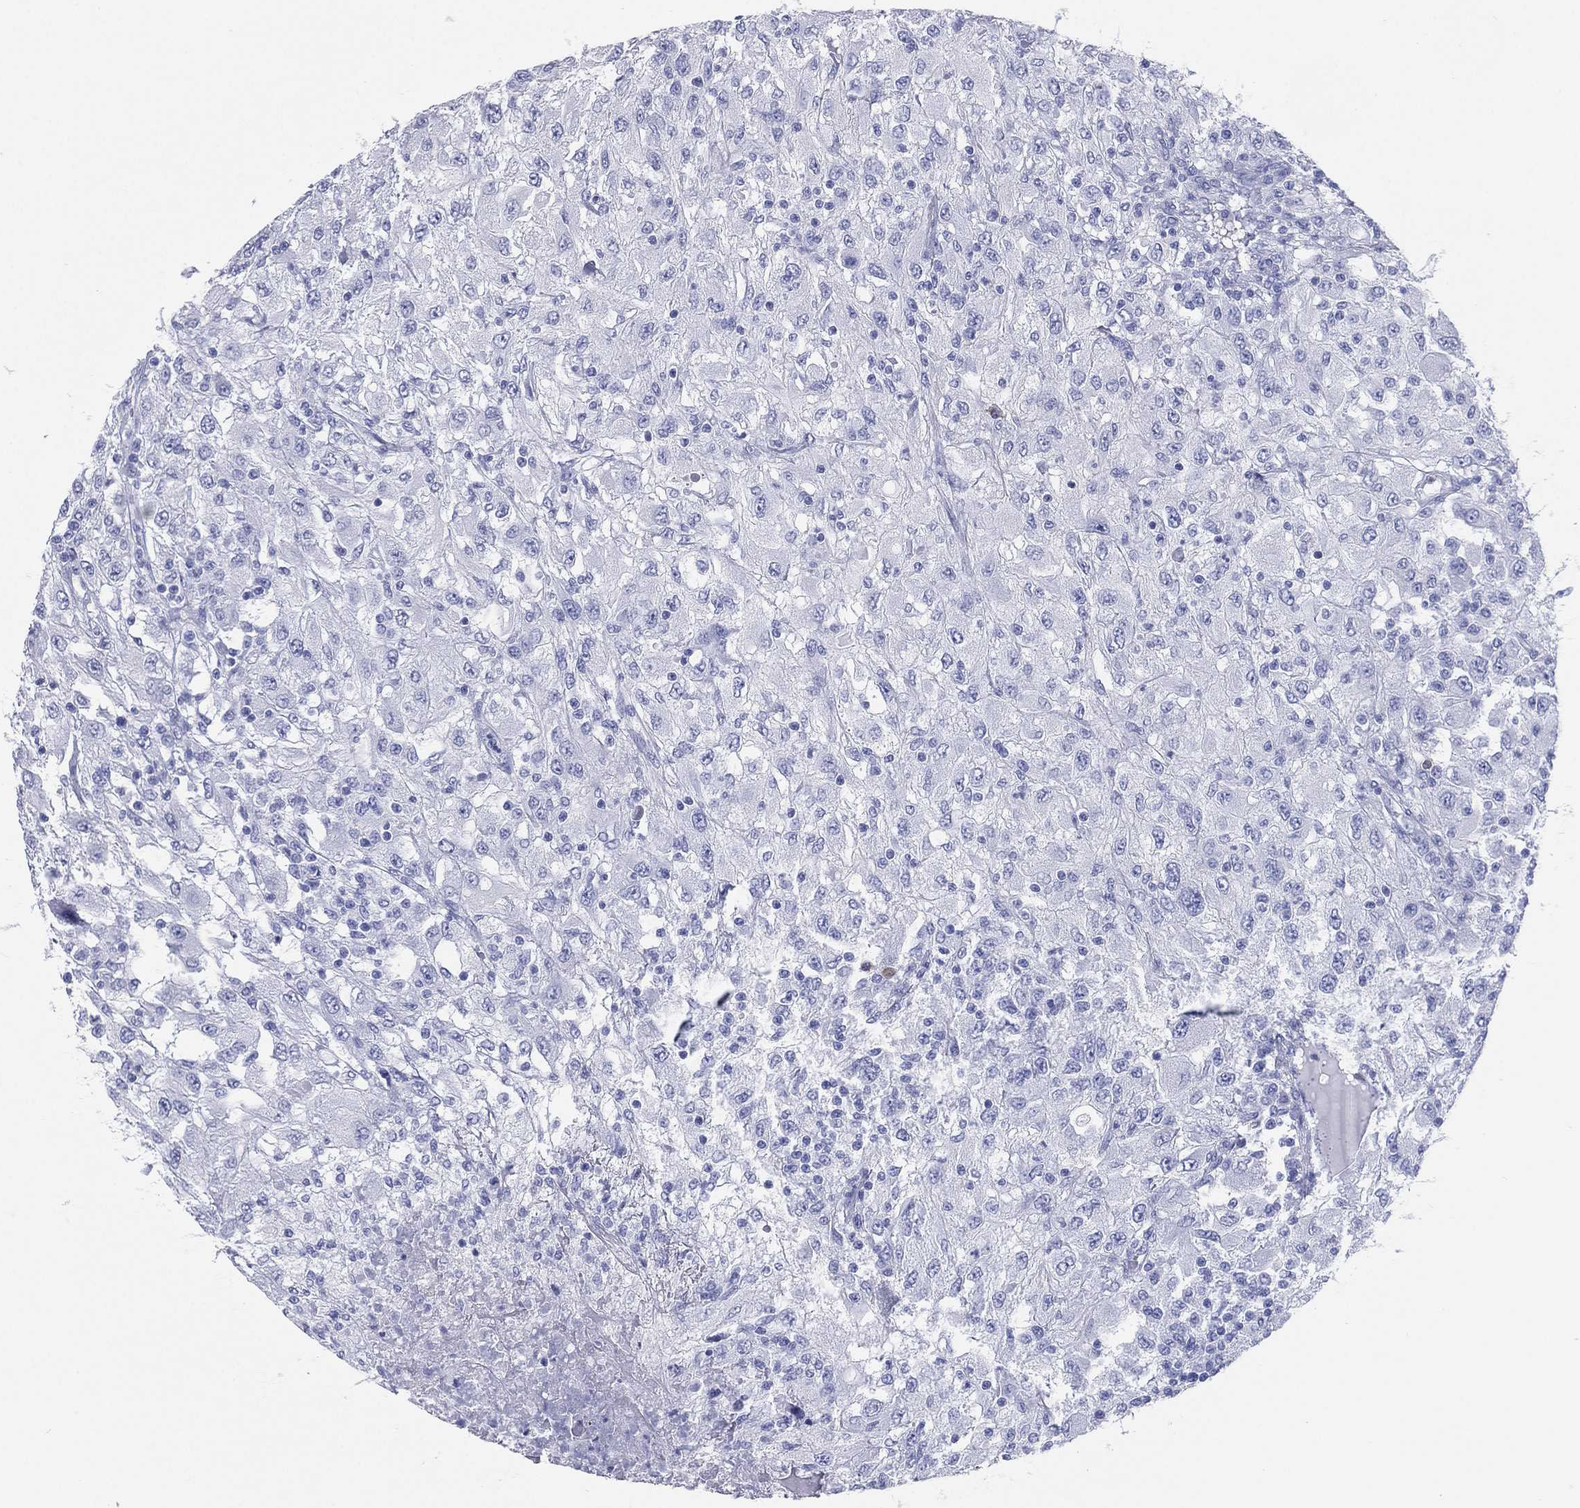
{"staining": {"intensity": "negative", "quantity": "none", "location": "none"}, "tissue": "renal cancer", "cell_type": "Tumor cells", "image_type": "cancer", "snomed": [{"axis": "morphology", "description": "Adenocarcinoma, NOS"}, {"axis": "topography", "description": "Kidney"}], "caption": "High power microscopy photomicrograph of an IHC micrograph of renal adenocarcinoma, revealing no significant expression in tumor cells. The staining was performed using DAB (3,3'-diaminobenzidine) to visualize the protein expression in brown, while the nuclei were stained in blue with hematoxylin (Magnification: 20x).", "gene": "CD79A", "patient": {"sex": "female", "age": 67}}